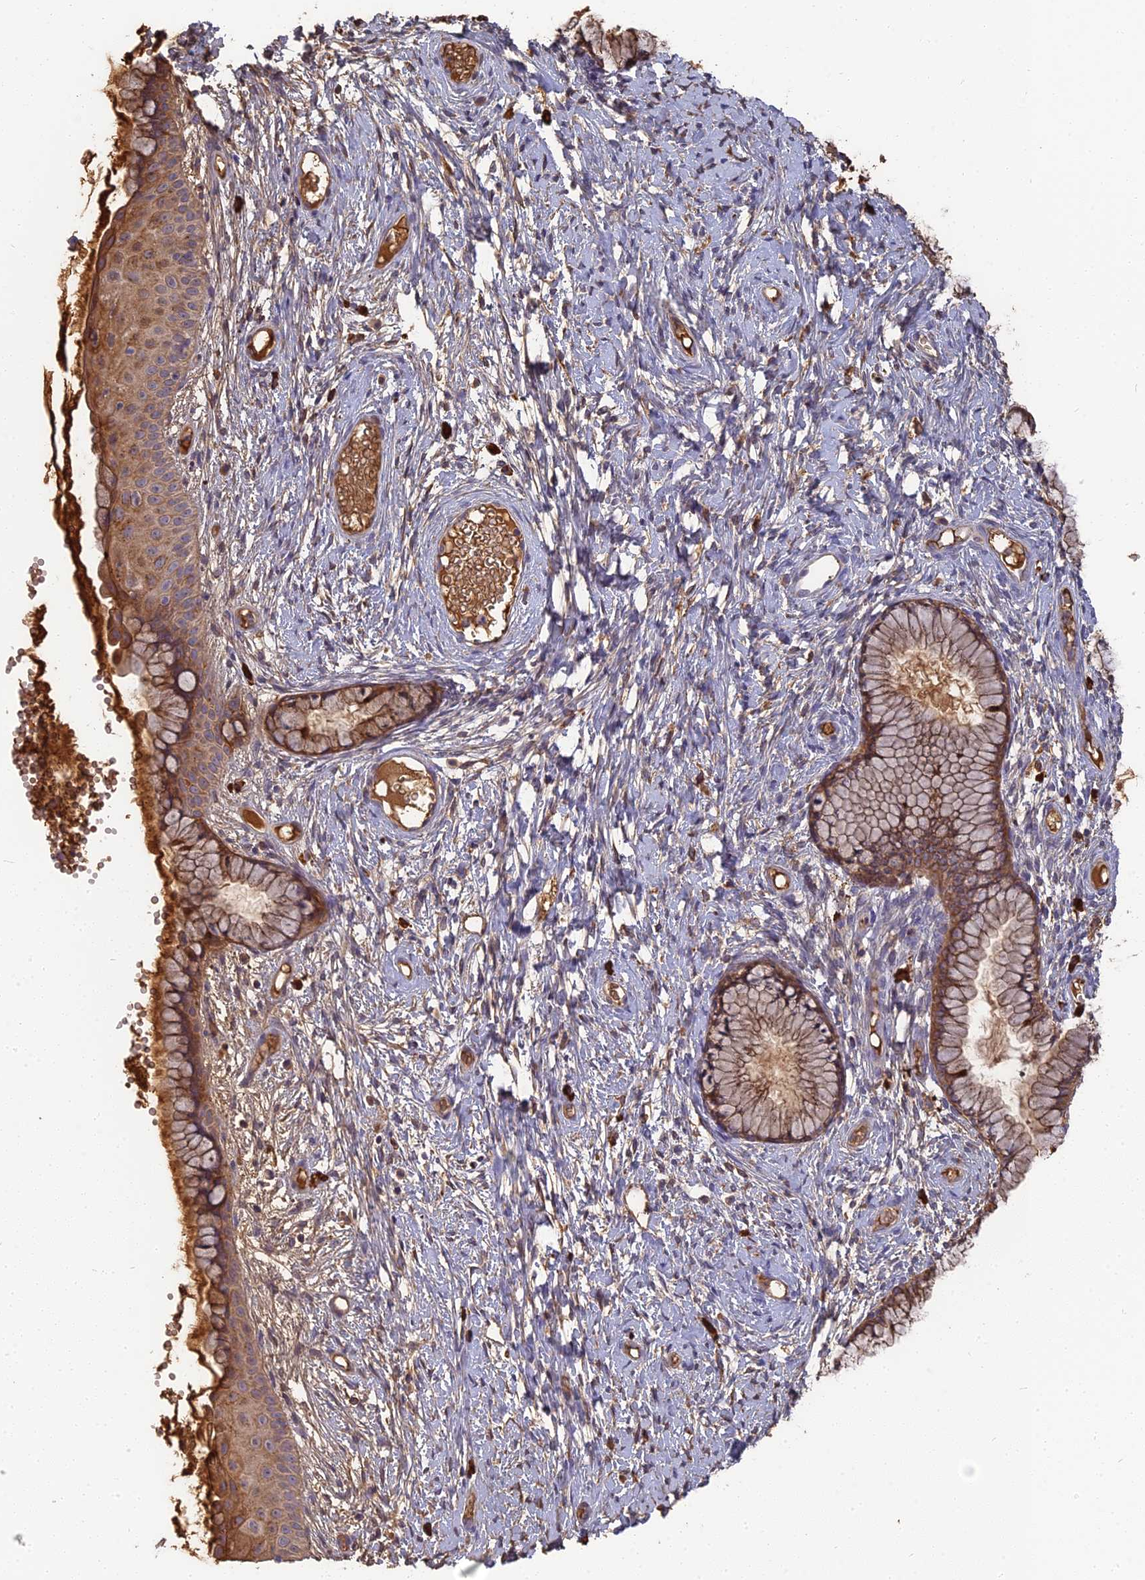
{"staining": {"intensity": "moderate", "quantity": ">75%", "location": "cytoplasmic/membranous"}, "tissue": "cervix", "cell_type": "Glandular cells", "image_type": "normal", "snomed": [{"axis": "morphology", "description": "Normal tissue, NOS"}, {"axis": "topography", "description": "Cervix"}], "caption": "Glandular cells show medium levels of moderate cytoplasmic/membranous expression in about >75% of cells in benign cervix. Nuclei are stained in blue.", "gene": "ERMAP", "patient": {"sex": "female", "age": 42}}